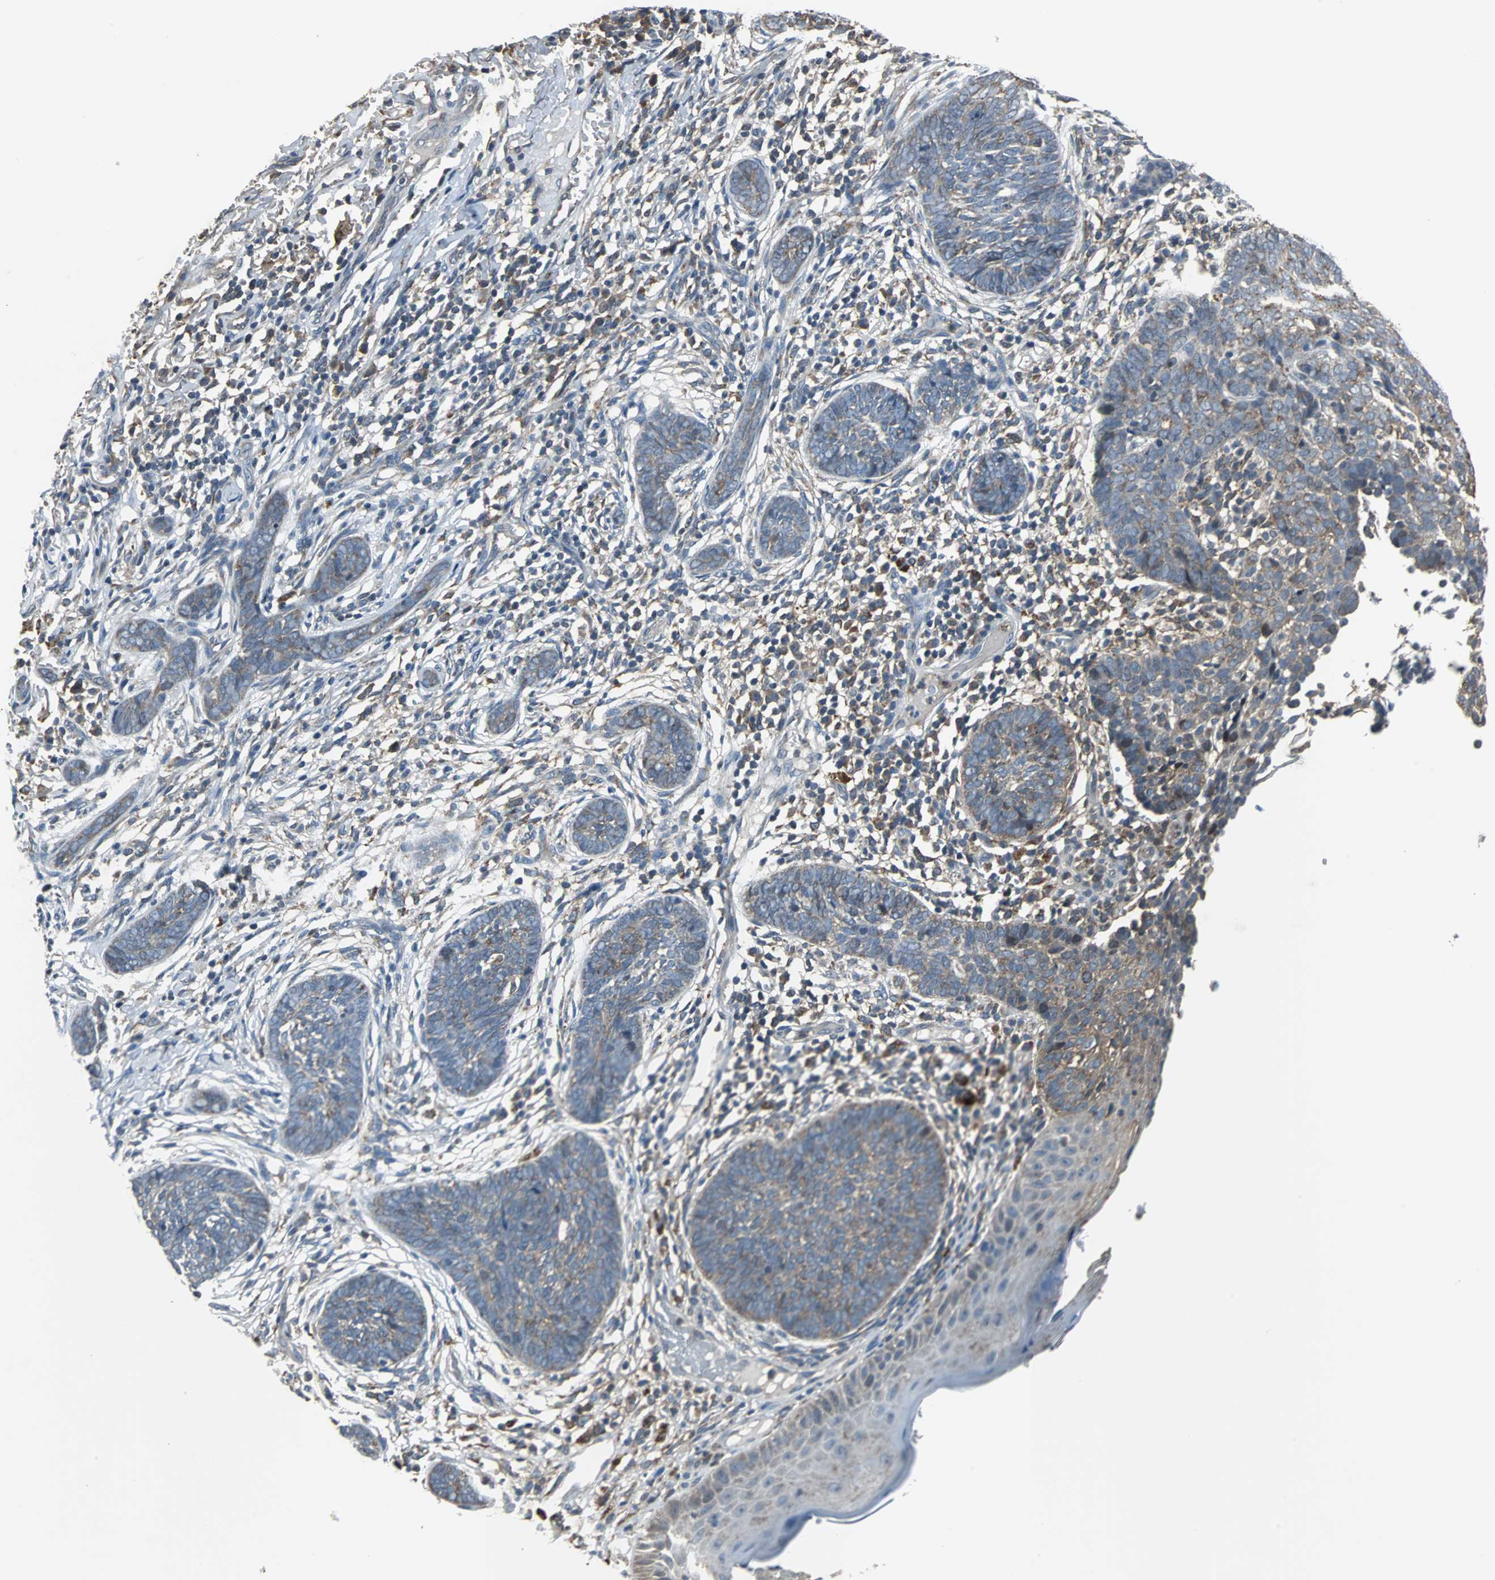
{"staining": {"intensity": "weak", "quantity": "<25%", "location": "cytoplasmic/membranous"}, "tissue": "skin cancer", "cell_type": "Tumor cells", "image_type": "cancer", "snomed": [{"axis": "morphology", "description": "Normal tissue, NOS"}, {"axis": "morphology", "description": "Basal cell carcinoma"}, {"axis": "topography", "description": "Skin"}], "caption": "DAB immunohistochemical staining of human skin basal cell carcinoma shows no significant staining in tumor cells. (DAB IHC visualized using brightfield microscopy, high magnification).", "gene": "SOS1", "patient": {"sex": "male", "age": 87}}